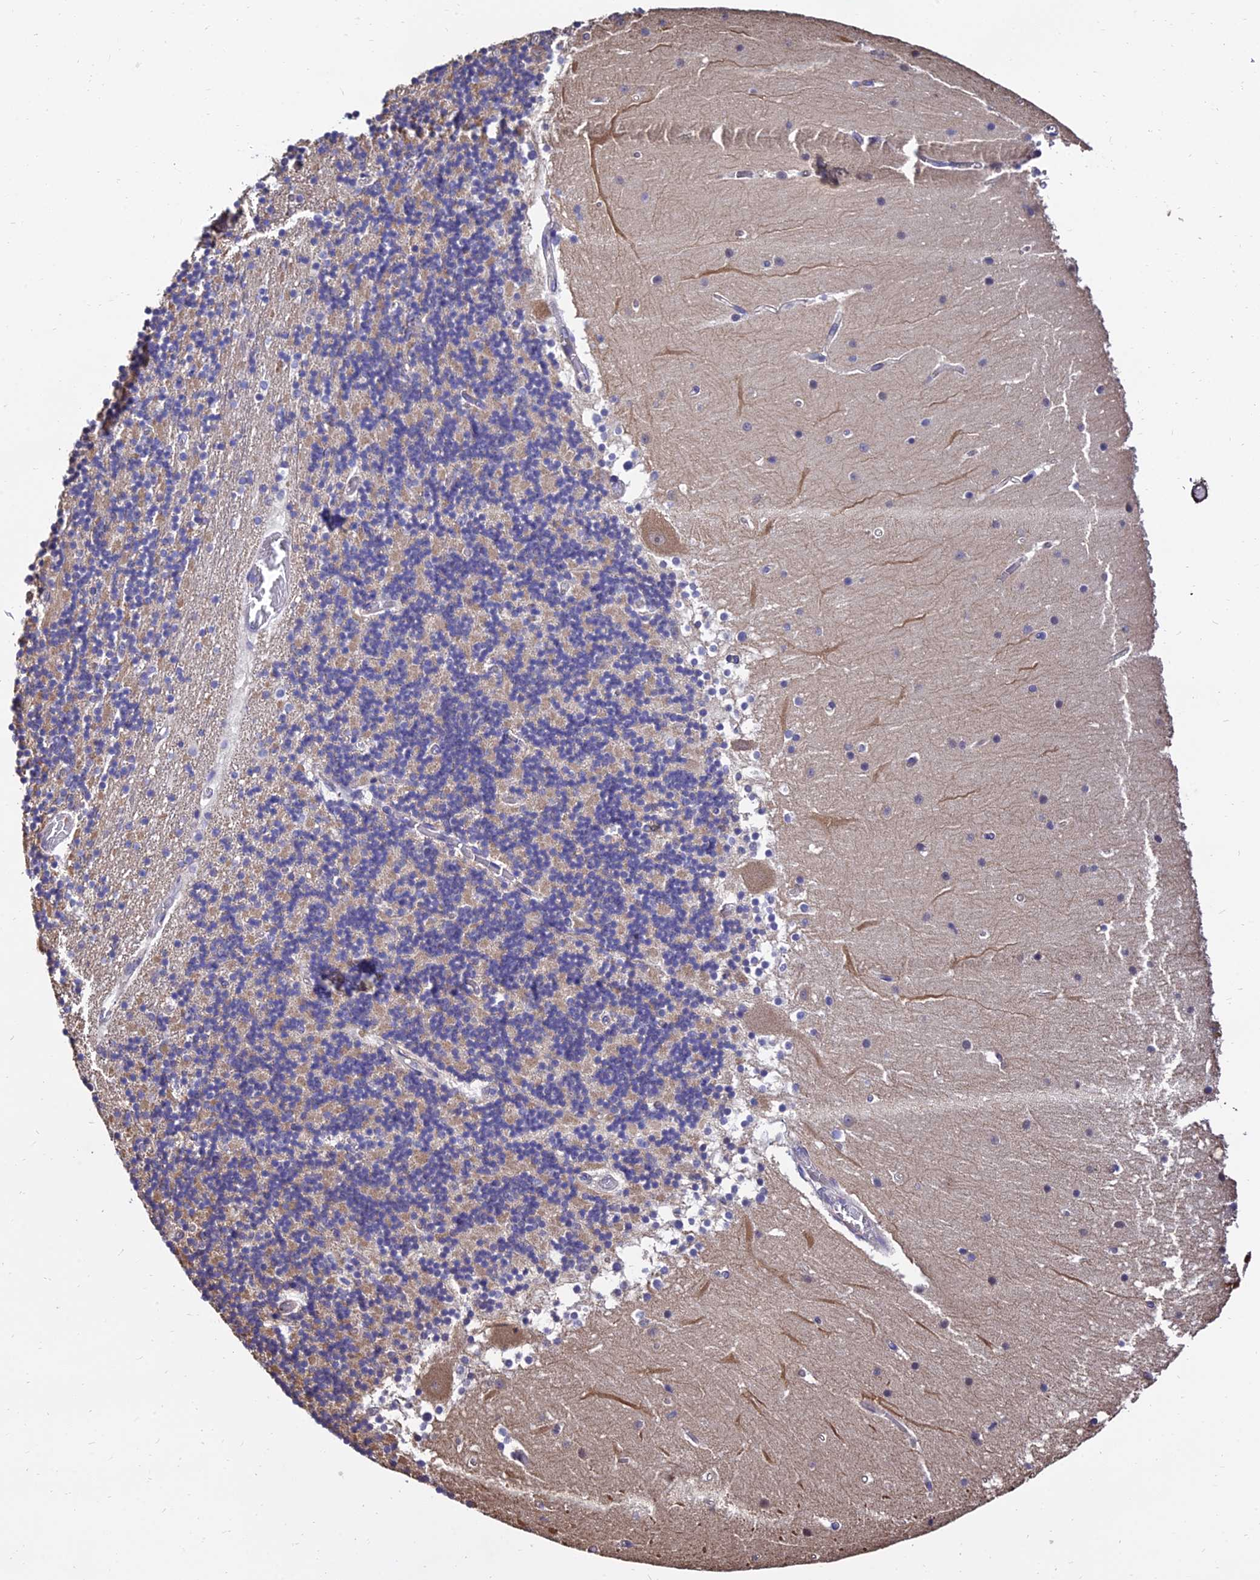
{"staining": {"intensity": "moderate", "quantity": "25%-75%", "location": "cytoplasmic/membranous"}, "tissue": "cerebellum", "cell_type": "Cells in granular layer", "image_type": "normal", "snomed": [{"axis": "morphology", "description": "Normal tissue, NOS"}, {"axis": "topography", "description": "Cerebellum"}], "caption": "This is an image of IHC staining of unremarkable cerebellum, which shows moderate staining in the cytoplasmic/membranous of cells in granular layer.", "gene": "CALM1", "patient": {"sex": "female", "age": 28}}